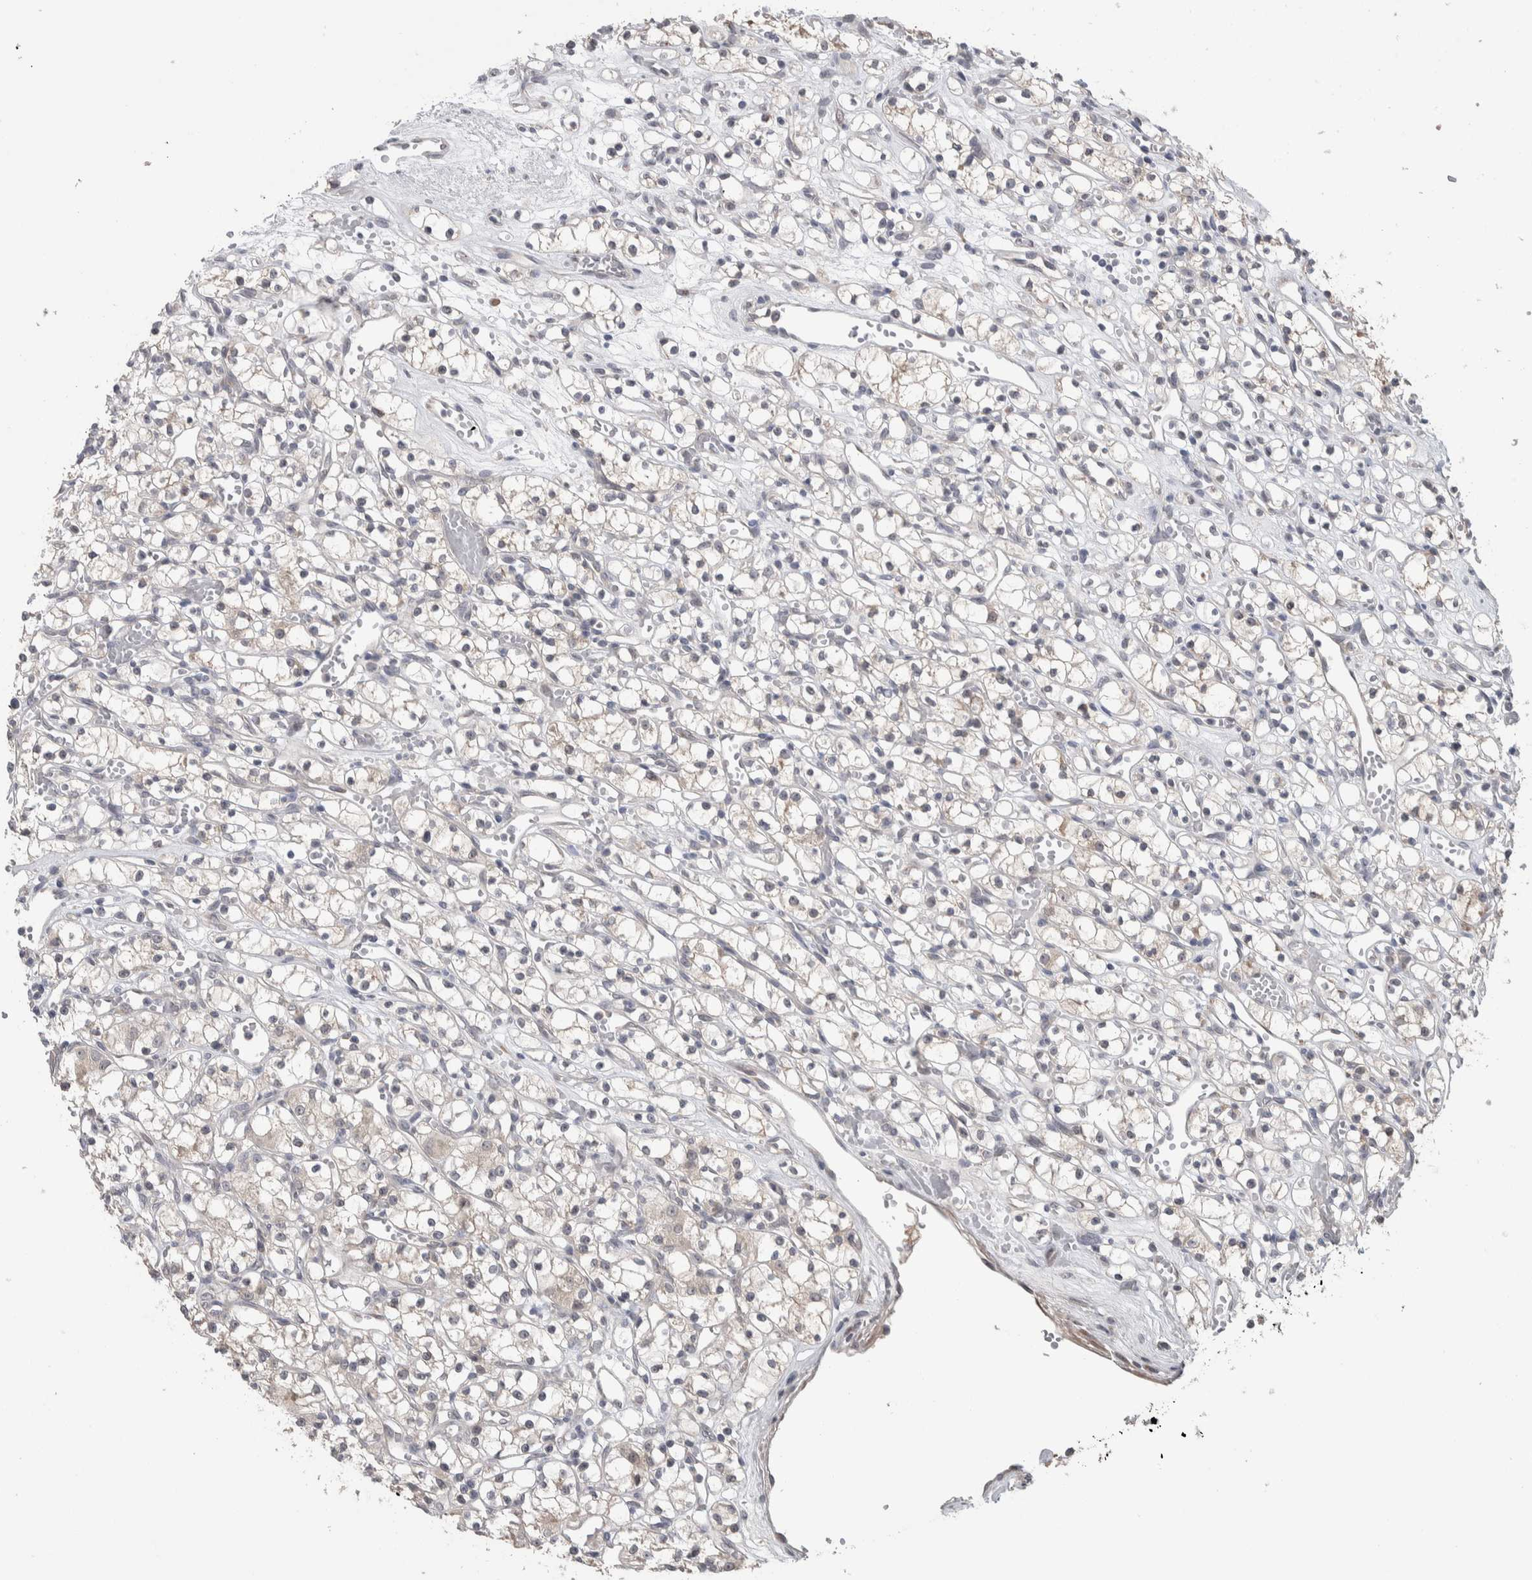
{"staining": {"intensity": "negative", "quantity": "none", "location": "none"}, "tissue": "renal cancer", "cell_type": "Tumor cells", "image_type": "cancer", "snomed": [{"axis": "morphology", "description": "Adenocarcinoma, NOS"}, {"axis": "topography", "description": "Kidney"}], "caption": "Immunohistochemistry image of neoplastic tissue: renal adenocarcinoma stained with DAB (3,3'-diaminobenzidine) shows no significant protein expression in tumor cells.", "gene": "CUL2", "patient": {"sex": "female", "age": 59}}